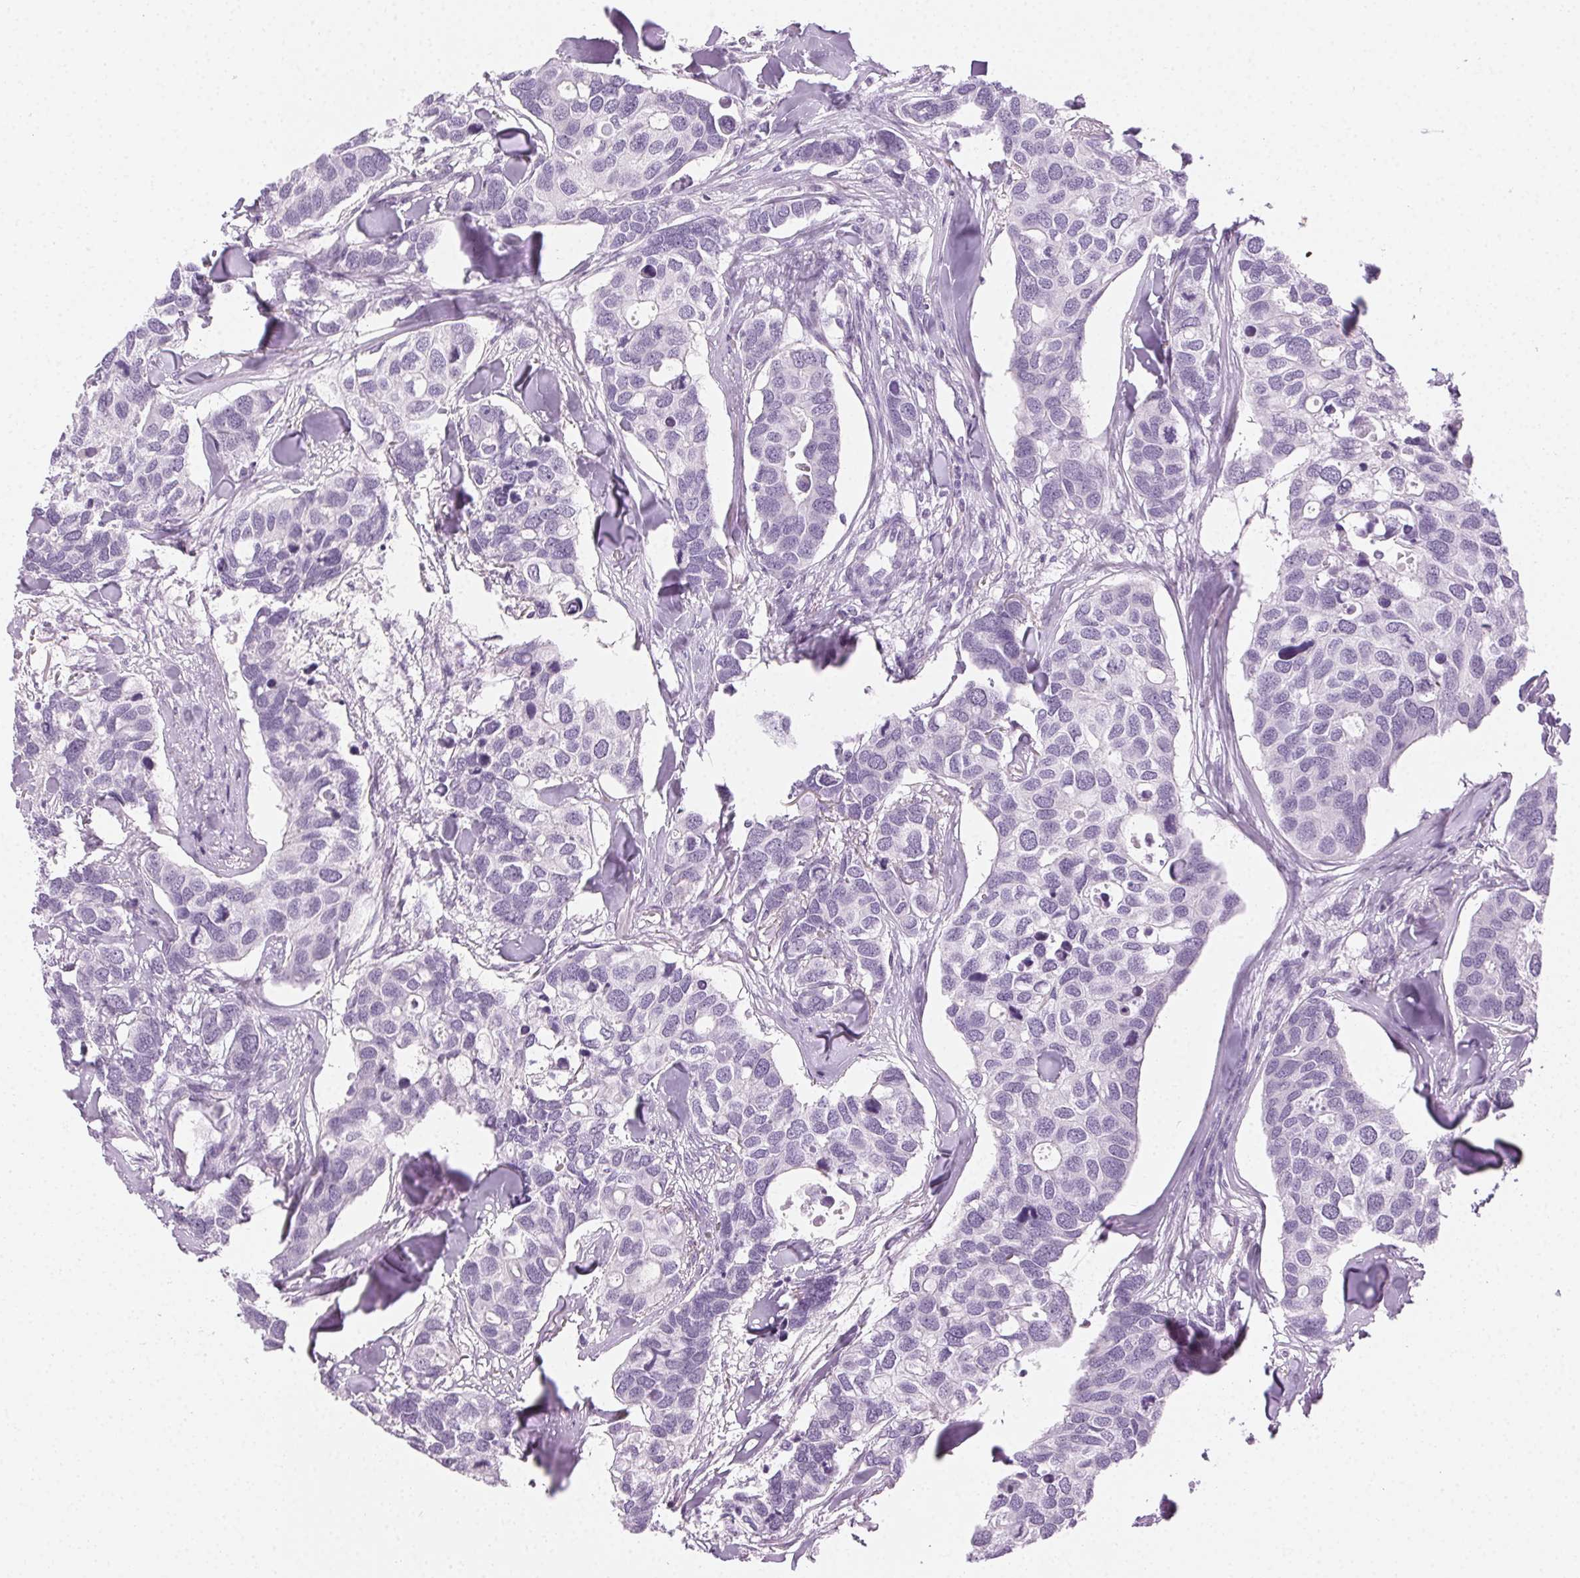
{"staining": {"intensity": "negative", "quantity": "none", "location": "none"}, "tissue": "breast cancer", "cell_type": "Tumor cells", "image_type": "cancer", "snomed": [{"axis": "morphology", "description": "Duct carcinoma"}, {"axis": "topography", "description": "Breast"}], "caption": "Tumor cells show no significant protein expression in invasive ductal carcinoma (breast).", "gene": "MPO", "patient": {"sex": "female", "age": 83}}